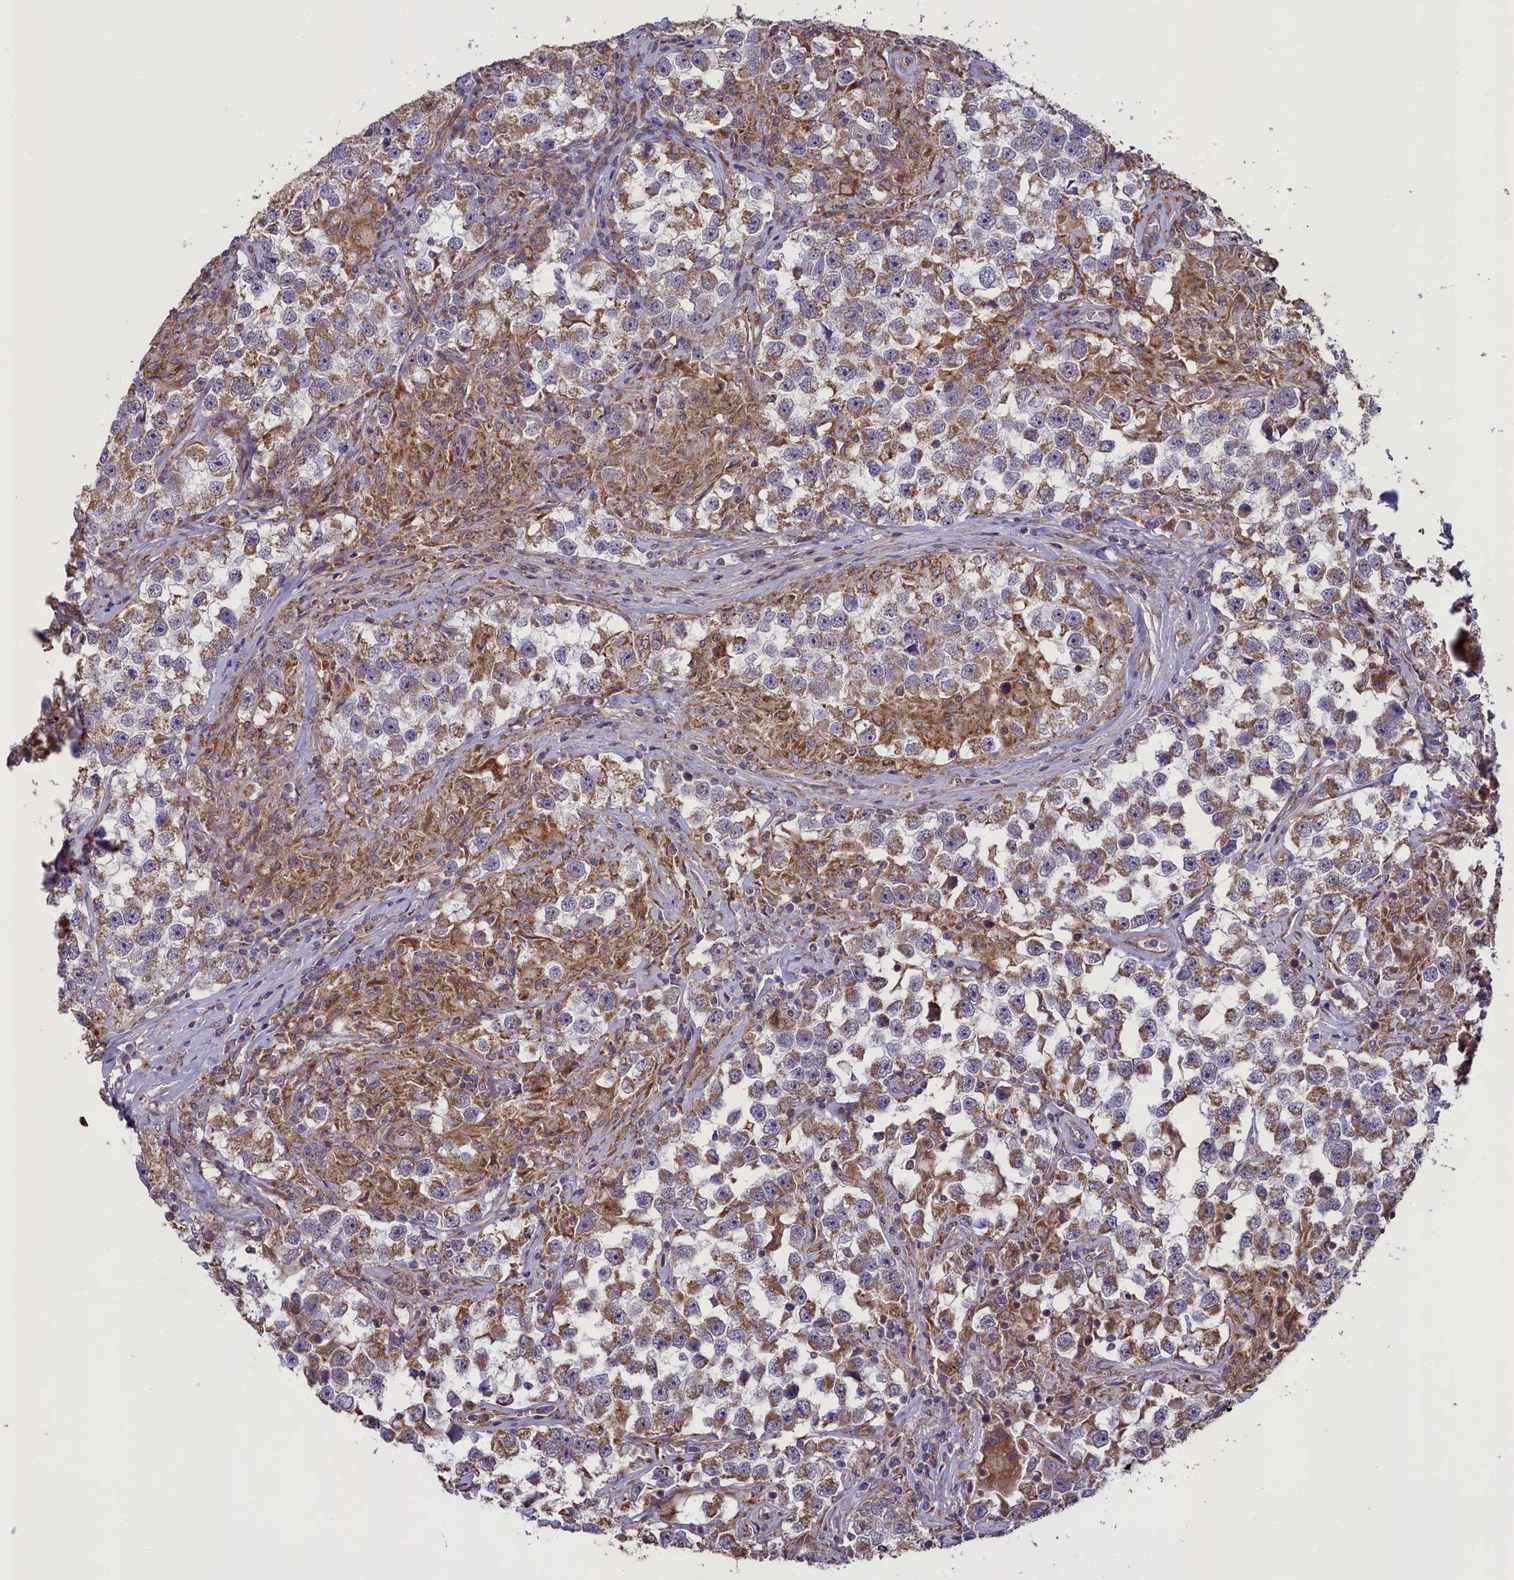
{"staining": {"intensity": "moderate", "quantity": ">75%", "location": "cytoplasmic/membranous"}, "tissue": "testis cancer", "cell_type": "Tumor cells", "image_type": "cancer", "snomed": [{"axis": "morphology", "description": "Seminoma, NOS"}, {"axis": "topography", "description": "Testis"}], "caption": "Immunohistochemical staining of seminoma (testis) shows moderate cytoplasmic/membranous protein expression in approximately >75% of tumor cells.", "gene": "ACAD8", "patient": {"sex": "male", "age": 46}}